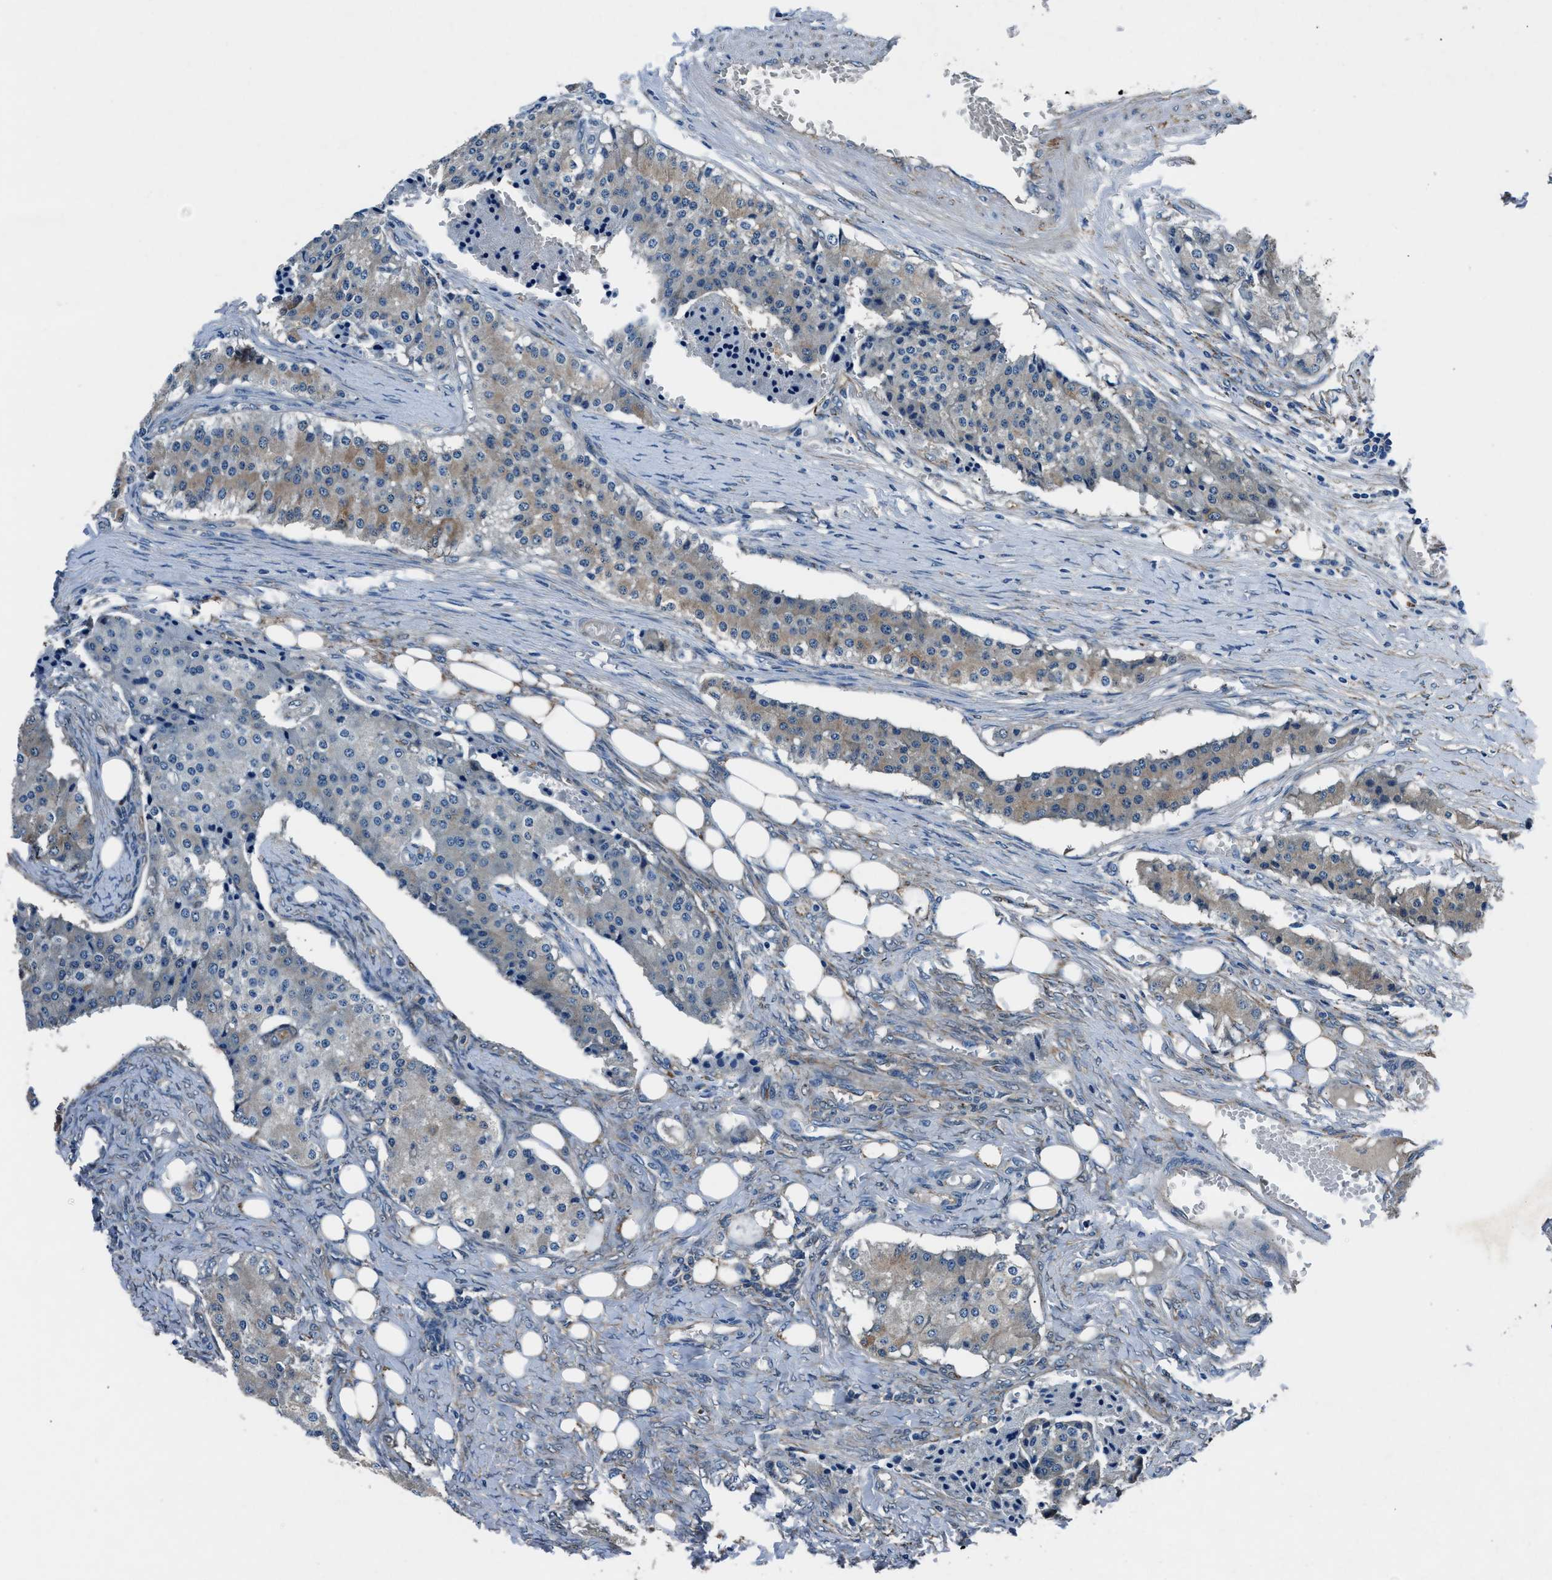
{"staining": {"intensity": "weak", "quantity": "<25%", "location": "cytoplasmic/membranous"}, "tissue": "carcinoid", "cell_type": "Tumor cells", "image_type": "cancer", "snomed": [{"axis": "morphology", "description": "Carcinoid, malignant, NOS"}, {"axis": "topography", "description": "Colon"}], "caption": "Tumor cells show no significant protein staining in carcinoid (malignant).", "gene": "PRTFDC1", "patient": {"sex": "female", "age": 52}}